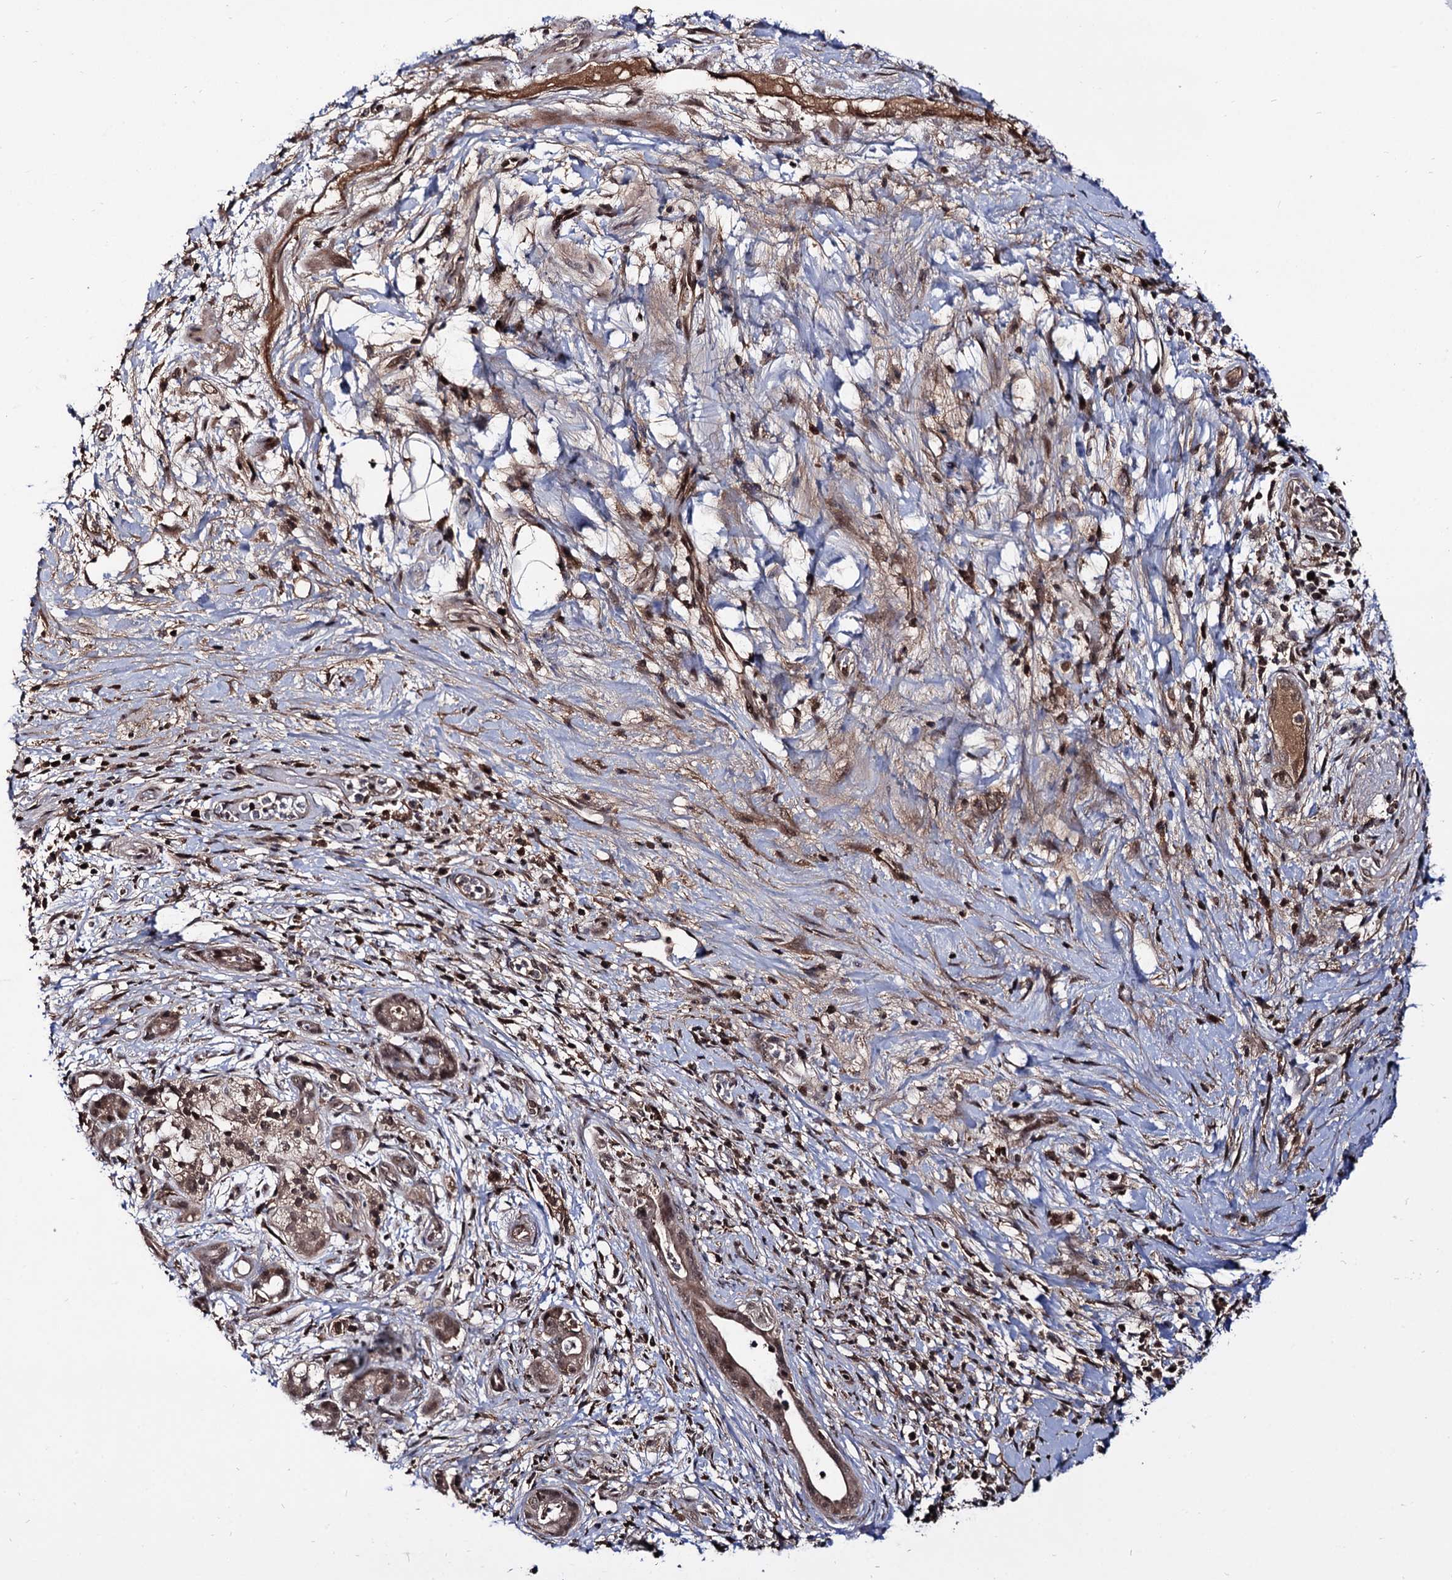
{"staining": {"intensity": "moderate", "quantity": ">75%", "location": "cytoplasmic/membranous,nuclear"}, "tissue": "pancreatic cancer", "cell_type": "Tumor cells", "image_type": "cancer", "snomed": [{"axis": "morphology", "description": "Adenocarcinoma, NOS"}, {"axis": "topography", "description": "Pancreas"}], "caption": "Pancreatic cancer (adenocarcinoma) stained with a protein marker exhibits moderate staining in tumor cells.", "gene": "MICAL2", "patient": {"sex": "female", "age": 73}}